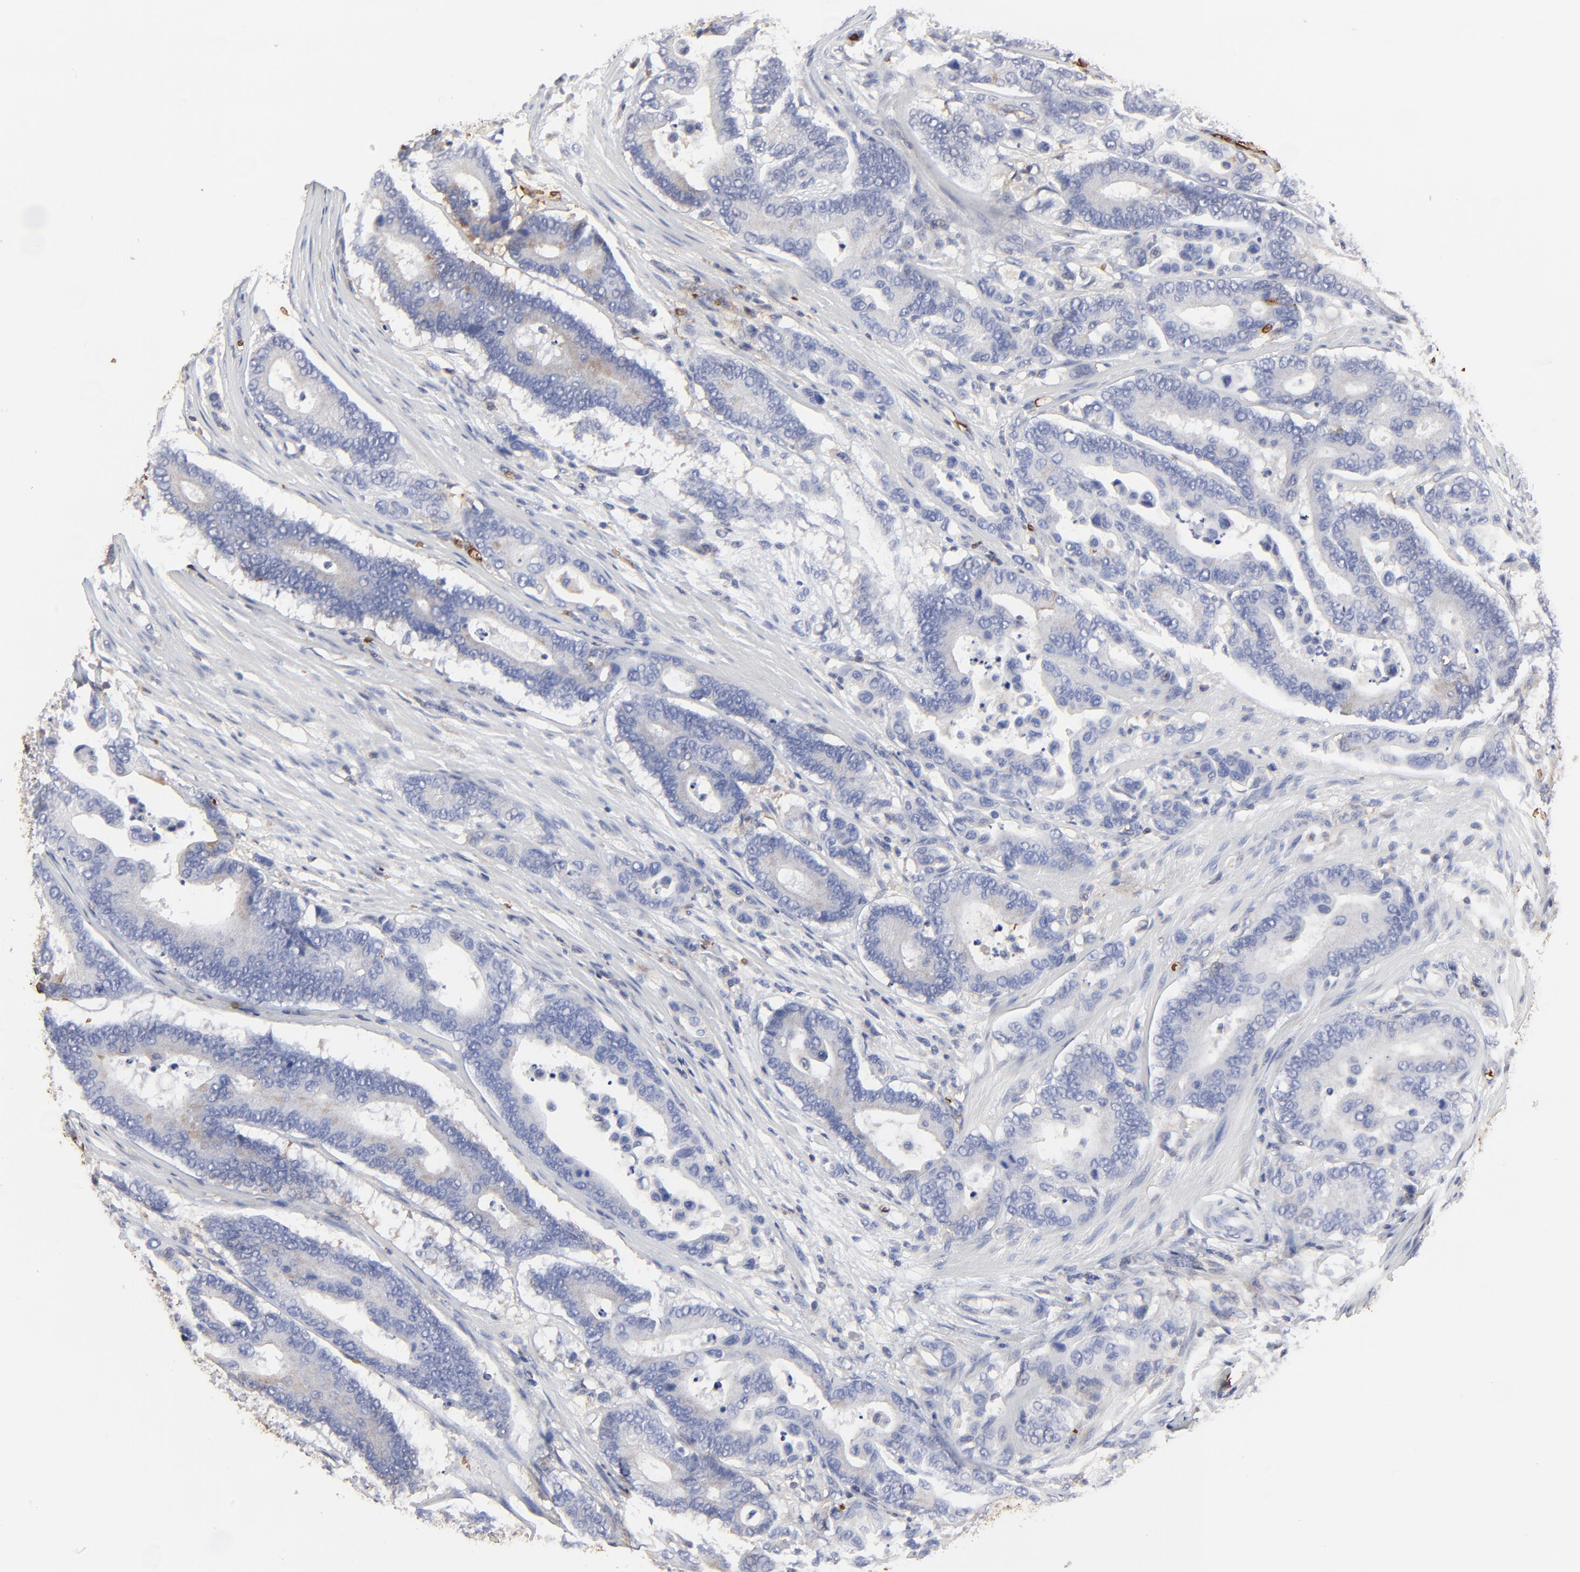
{"staining": {"intensity": "negative", "quantity": "none", "location": "none"}, "tissue": "colorectal cancer", "cell_type": "Tumor cells", "image_type": "cancer", "snomed": [{"axis": "morphology", "description": "Normal tissue, NOS"}, {"axis": "morphology", "description": "Adenocarcinoma, NOS"}, {"axis": "topography", "description": "Colon"}], "caption": "IHC image of neoplastic tissue: human colorectal cancer (adenocarcinoma) stained with DAB exhibits no significant protein positivity in tumor cells.", "gene": "PAG1", "patient": {"sex": "male", "age": 82}}